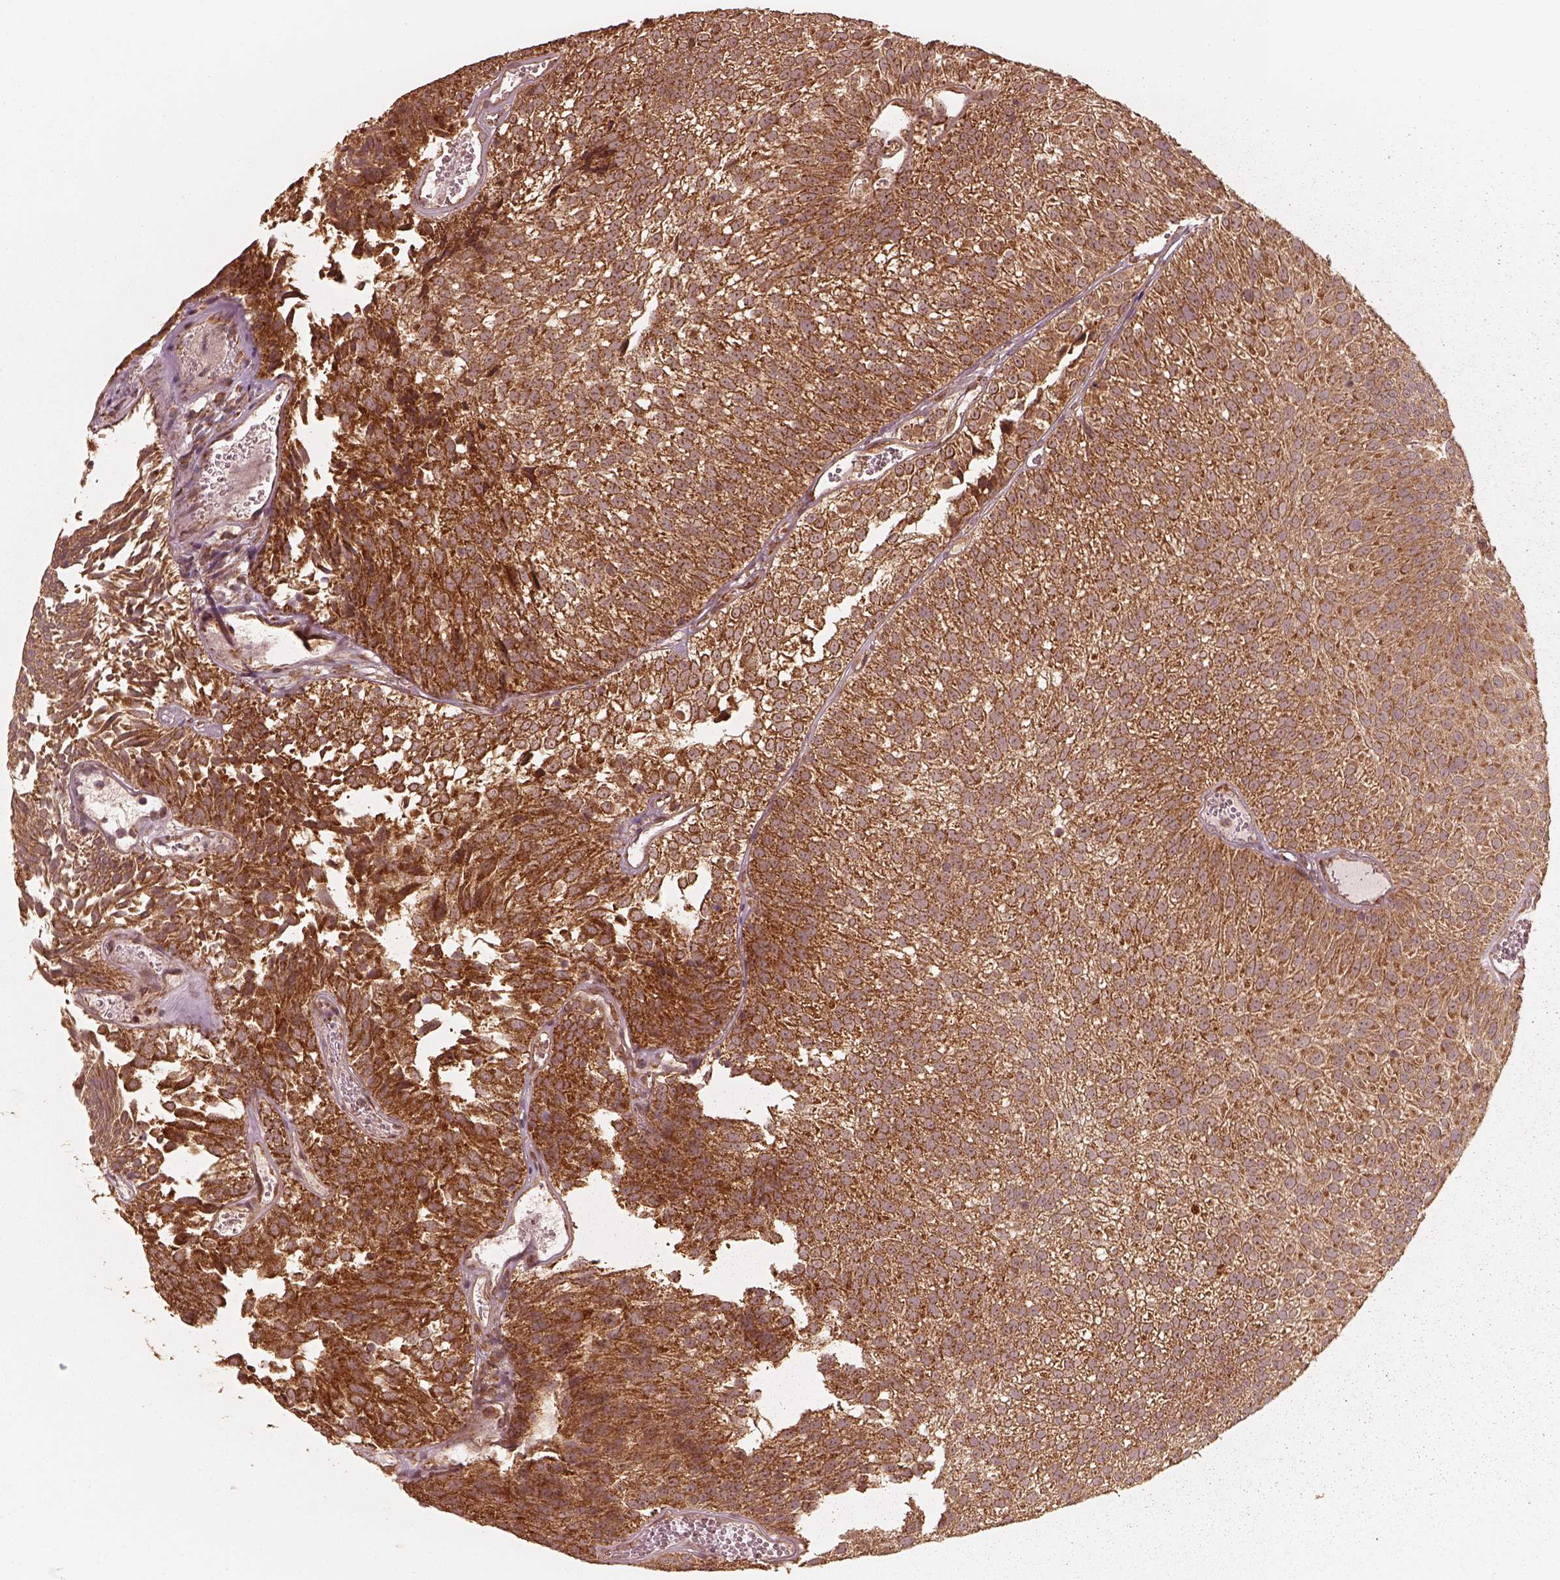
{"staining": {"intensity": "strong", "quantity": ">75%", "location": "cytoplasmic/membranous"}, "tissue": "urothelial cancer", "cell_type": "Tumor cells", "image_type": "cancer", "snomed": [{"axis": "morphology", "description": "Urothelial carcinoma, Low grade"}, {"axis": "topography", "description": "Urinary bladder"}], "caption": "A high amount of strong cytoplasmic/membranous expression is appreciated in approximately >75% of tumor cells in urothelial cancer tissue. Nuclei are stained in blue.", "gene": "DNAJC25", "patient": {"sex": "male", "age": 52}}